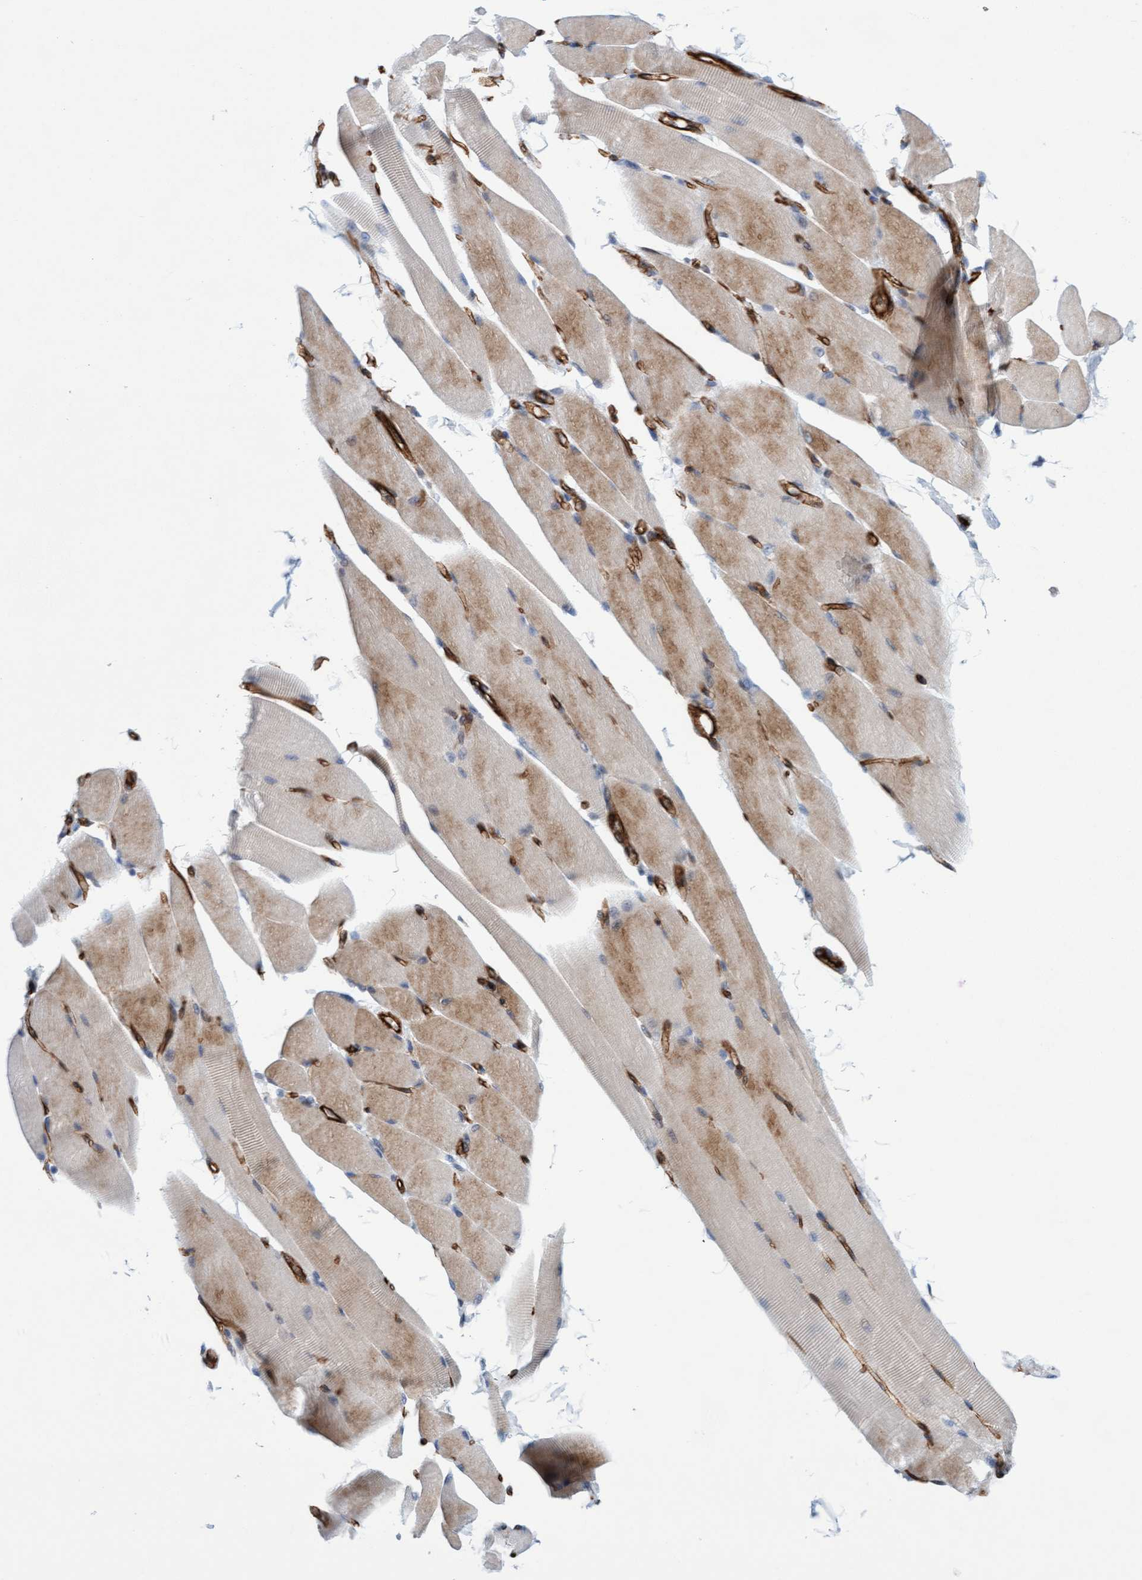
{"staining": {"intensity": "moderate", "quantity": "25%-75%", "location": "cytoplasmic/membranous"}, "tissue": "skeletal muscle", "cell_type": "Myocytes", "image_type": "normal", "snomed": [{"axis": "morphology", "description": "Normal tissue, NOS"}, {"axis": "topography", "description": "Skeletal muscle"}, {"axis": "topography", "description": "Peripheral nerve tissue"}], "caption": "Myocytes reveal medium levels of moderate cytoplasmic/membranous staining in approximately 25%-75% of cells in benign skeletal muscle. (brown staining indicates protein expression, while blue staining denotes nuclei).", "gene": "MTFR1", "patient": {"sex": "female", "age": 84}}